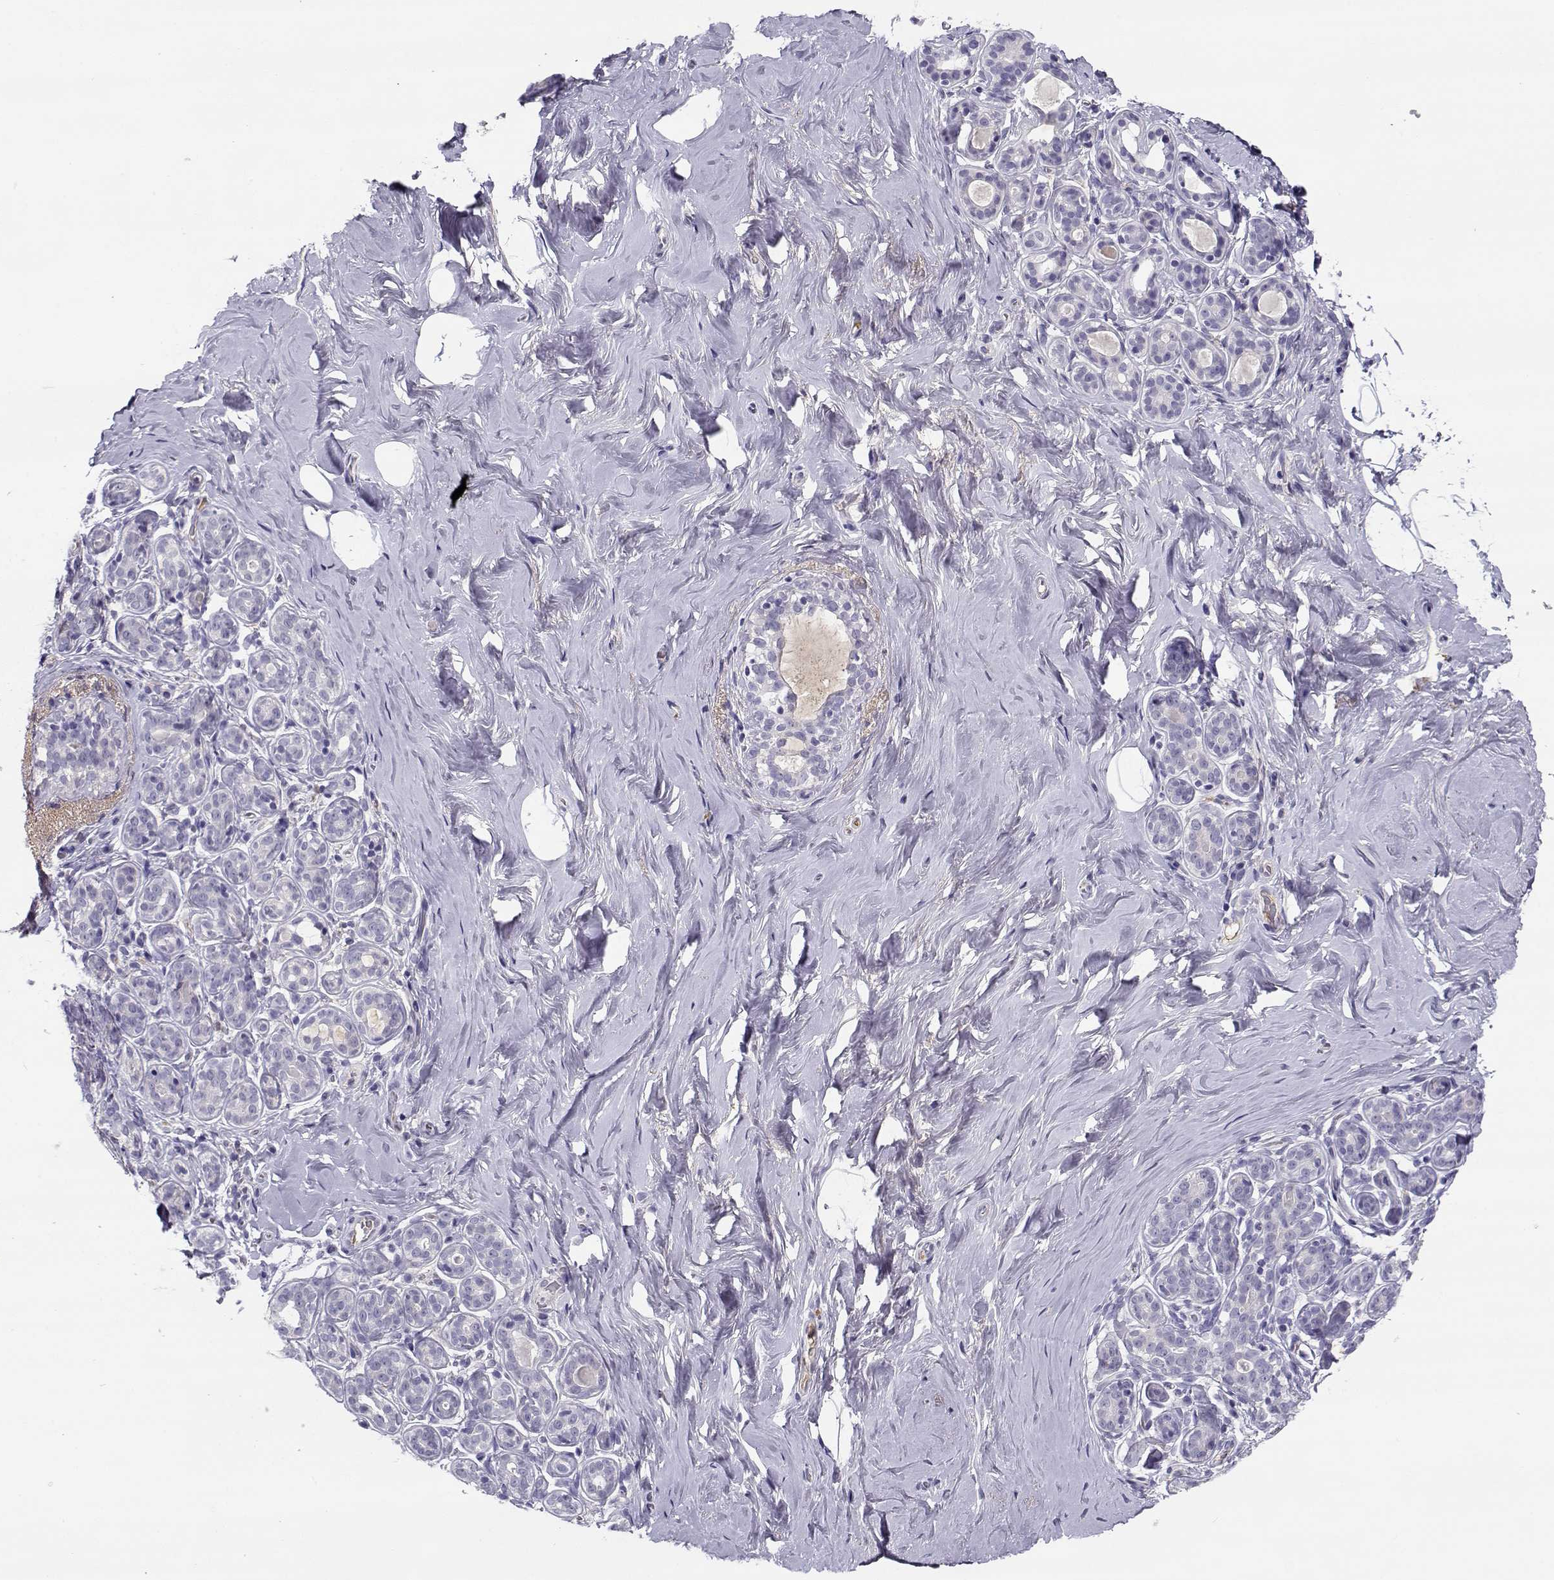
{"staining": {"intensity": "negative", "quantity": "none", "location": "none"}, "tissue": "breast", "cell_type": "Adipocytes", "image_type": "normal", "snomed": [{"axis": "morphology", "description": "Normal tissue, NOS"}, {"axis": "topography", "description": "Skin"}, {"axis": "topography", "description": "Breast"}], "caption": "A photomicrograph of breast stained for a protein exhibits no brown staining in adipocytes.", "gene": "SLCO6A1", "patient": {"sex": "female", "age": 43}}